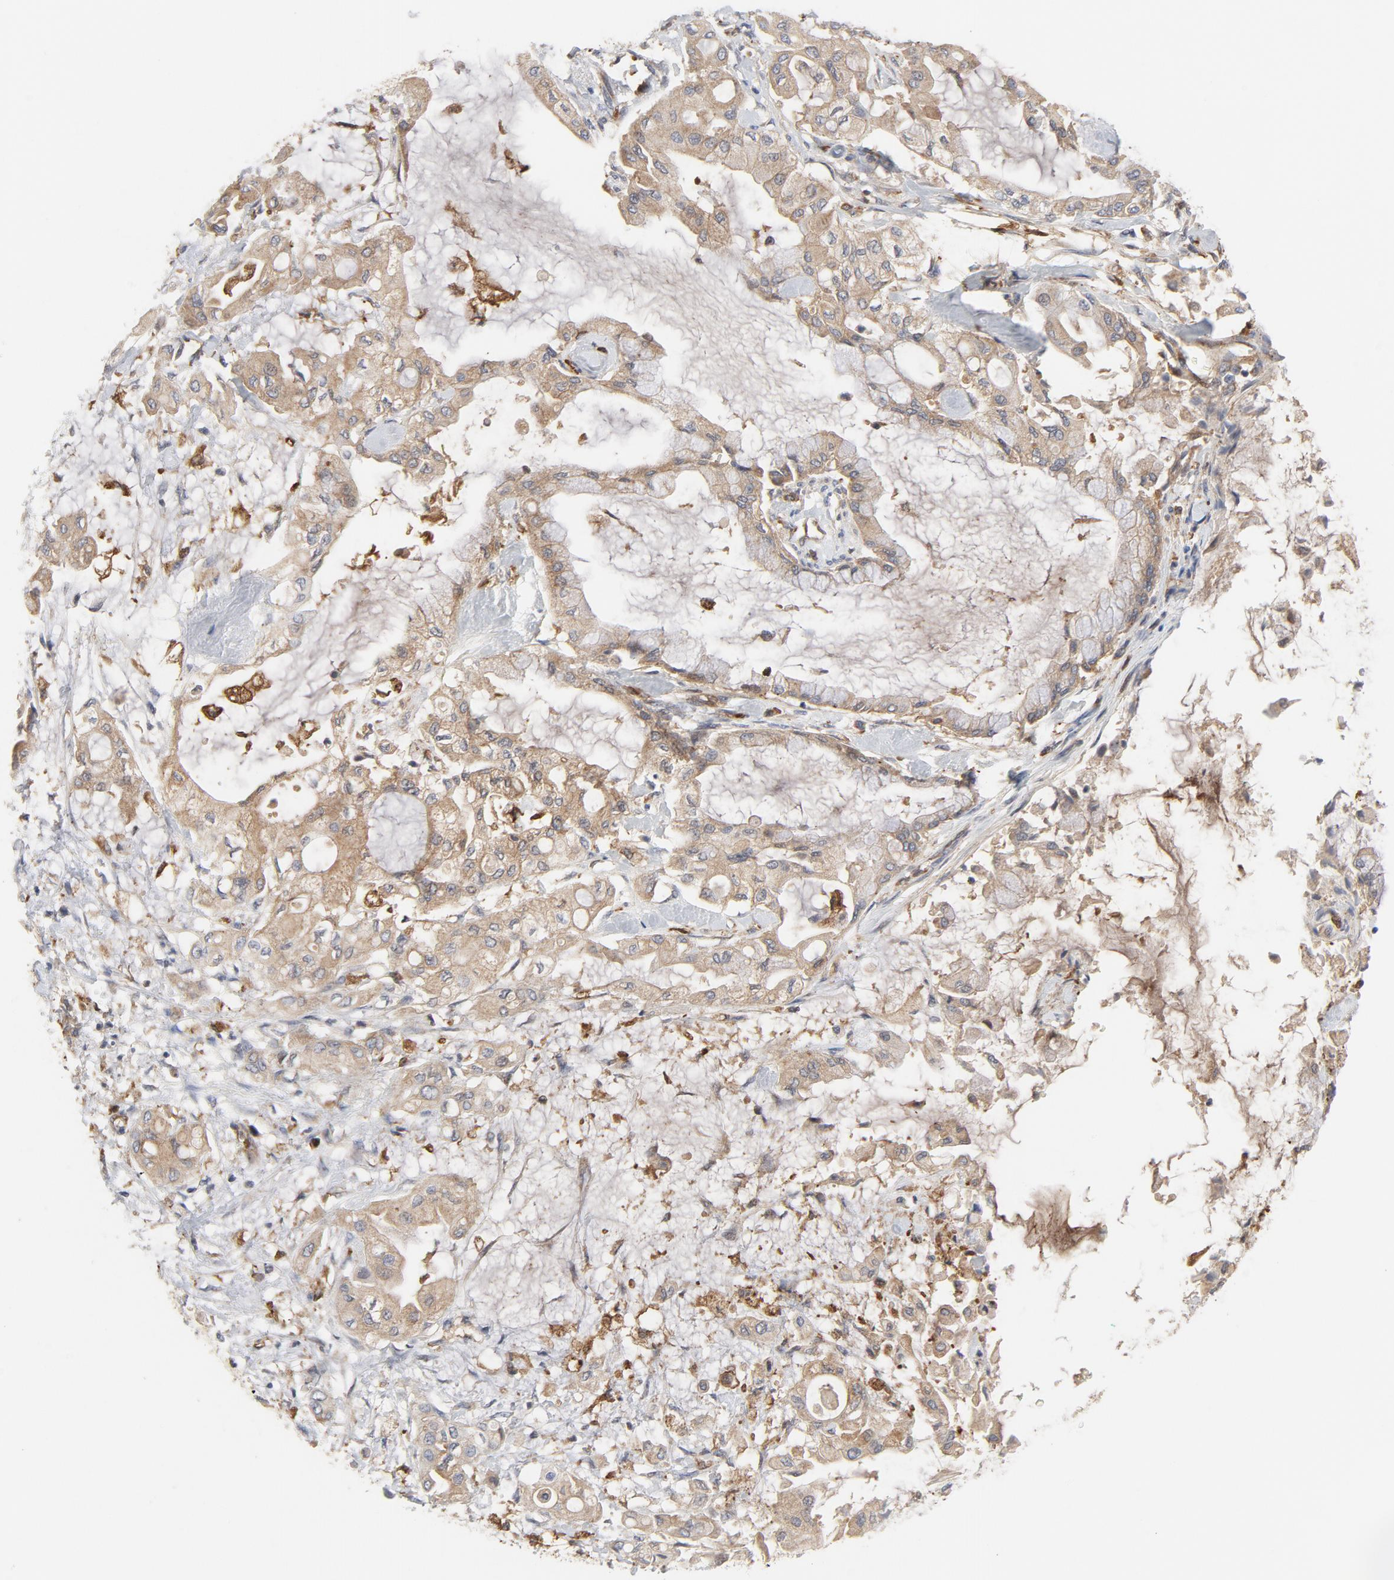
{"staining": {"intensity": "moderate", "quantity": ">75%", "location": "cytoplasmic/membranous"}, "tissue": "pancreatic cancer", "cell_type": "Tumor cells", "image_type": "cancer", "snomed": [{"axis": "morphology", "description": "Adenocarcinoma, NOS"}, {"axis": "morphology", "description": "Adenocarcinoma, metastatic, NOS"}, {"axis": "topography", "description": "Lymph node"}, {"axis": "topography", "description": "Pancreas"}, {"axis": "topography", "description": "Duodenum"}], "caption": "A micrograph of human pancreatic cancer (adenocarcinoma) stained for a protein reveals moderate cytoplasmic/membranous brown staining in tumor cells.", "gene": "RAPGEF4", "patient": {"sex": "female", "age": 64}}